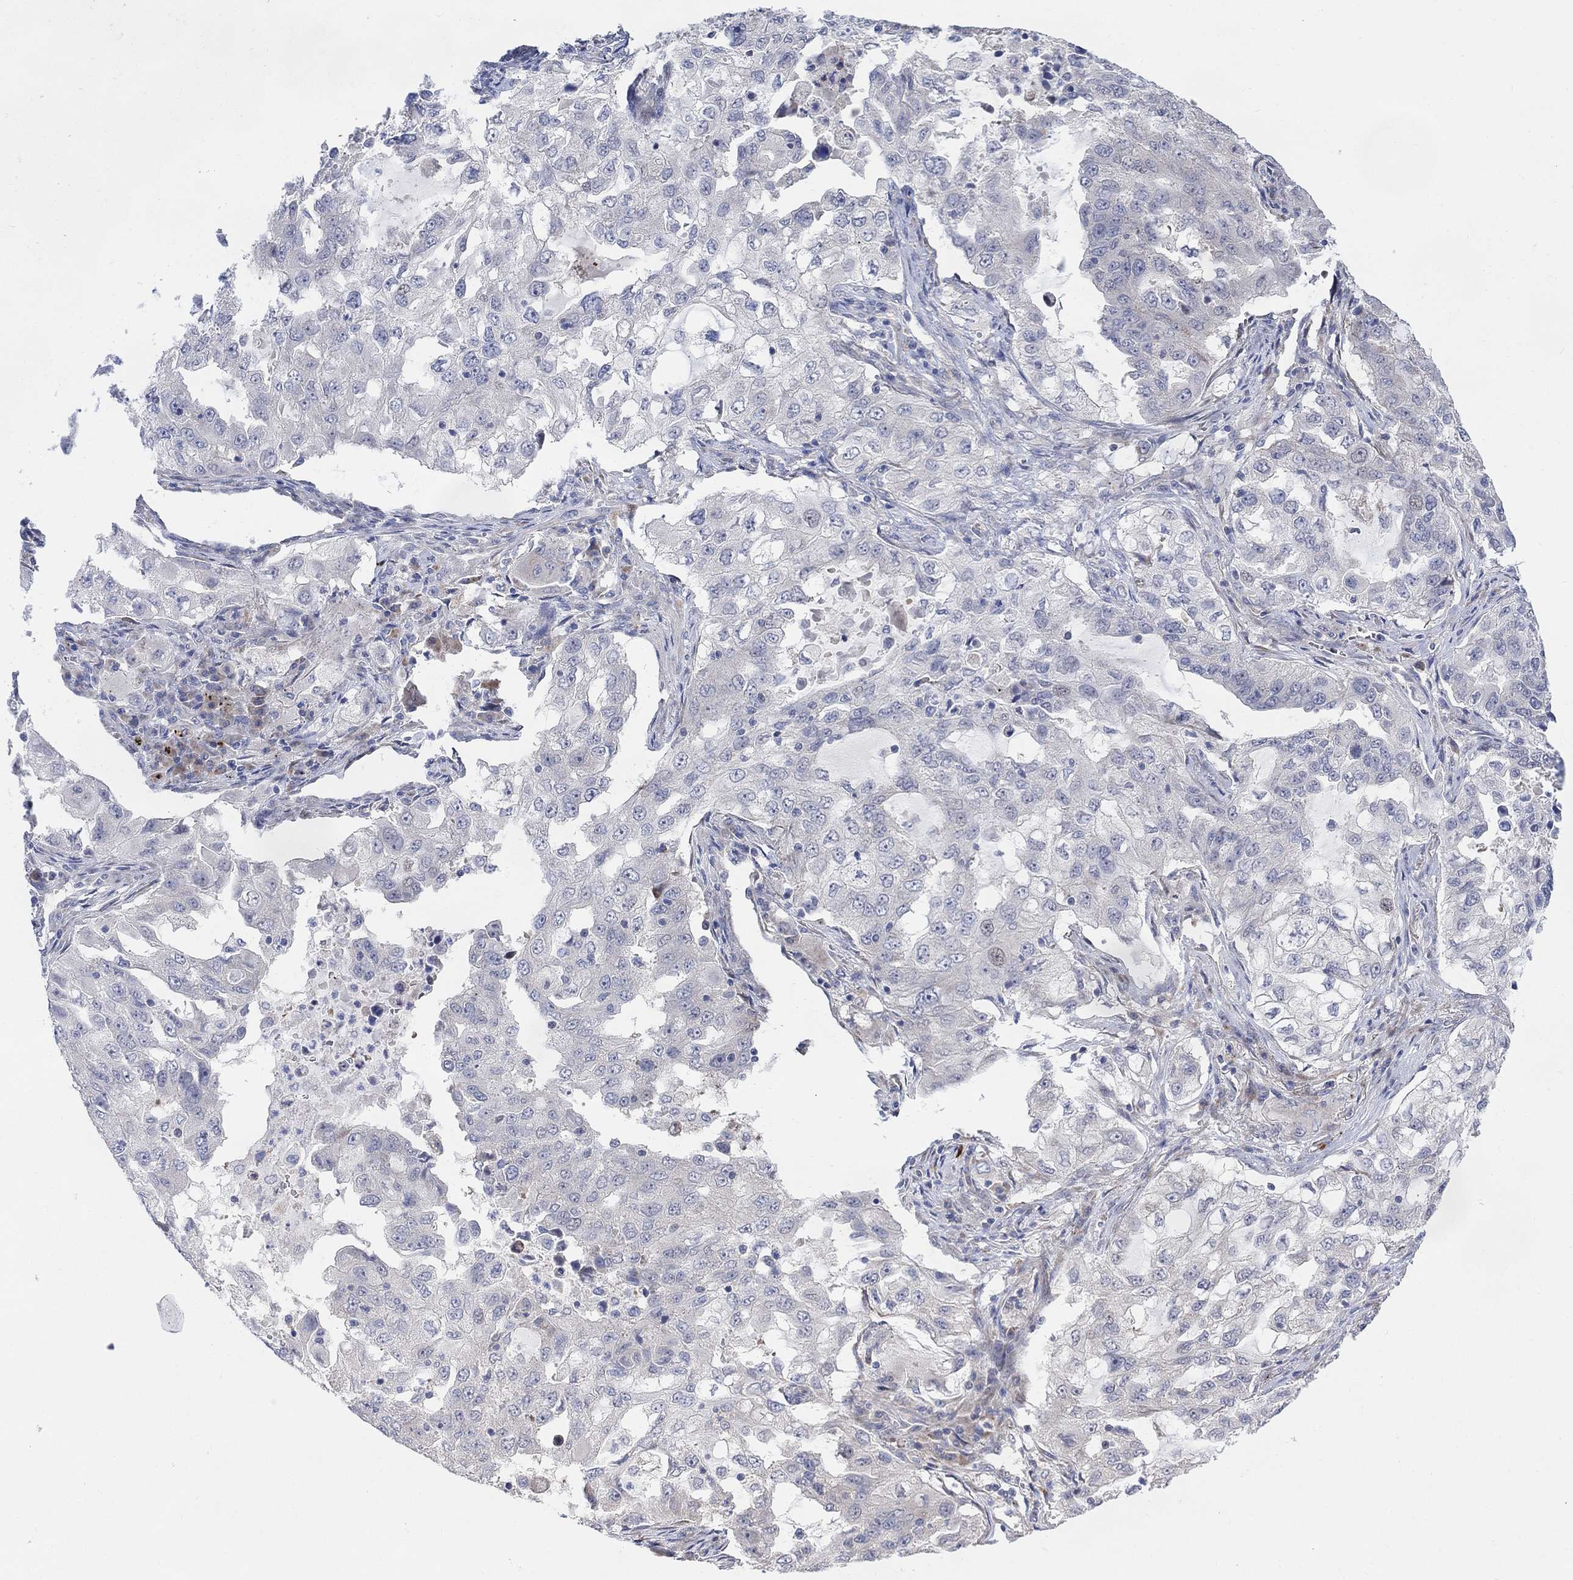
{"staining": {"intensity": "negative", "quantity": "none", "location": "none"}, "tissue": "lung cancer", "cell_type": "Tumor cells", "image_type": "cancer", "snomed": [{"axis": "morphology", "description": "Adenocarcinoma, NOS"}, {"axis": "topography", "description": "Lung"}], "caption": "Protein analysis of lung cancer reveals no significant positivity in tumor cells.", "gene": "CNTF", "patient": {"sex": "female", "age": 61}}